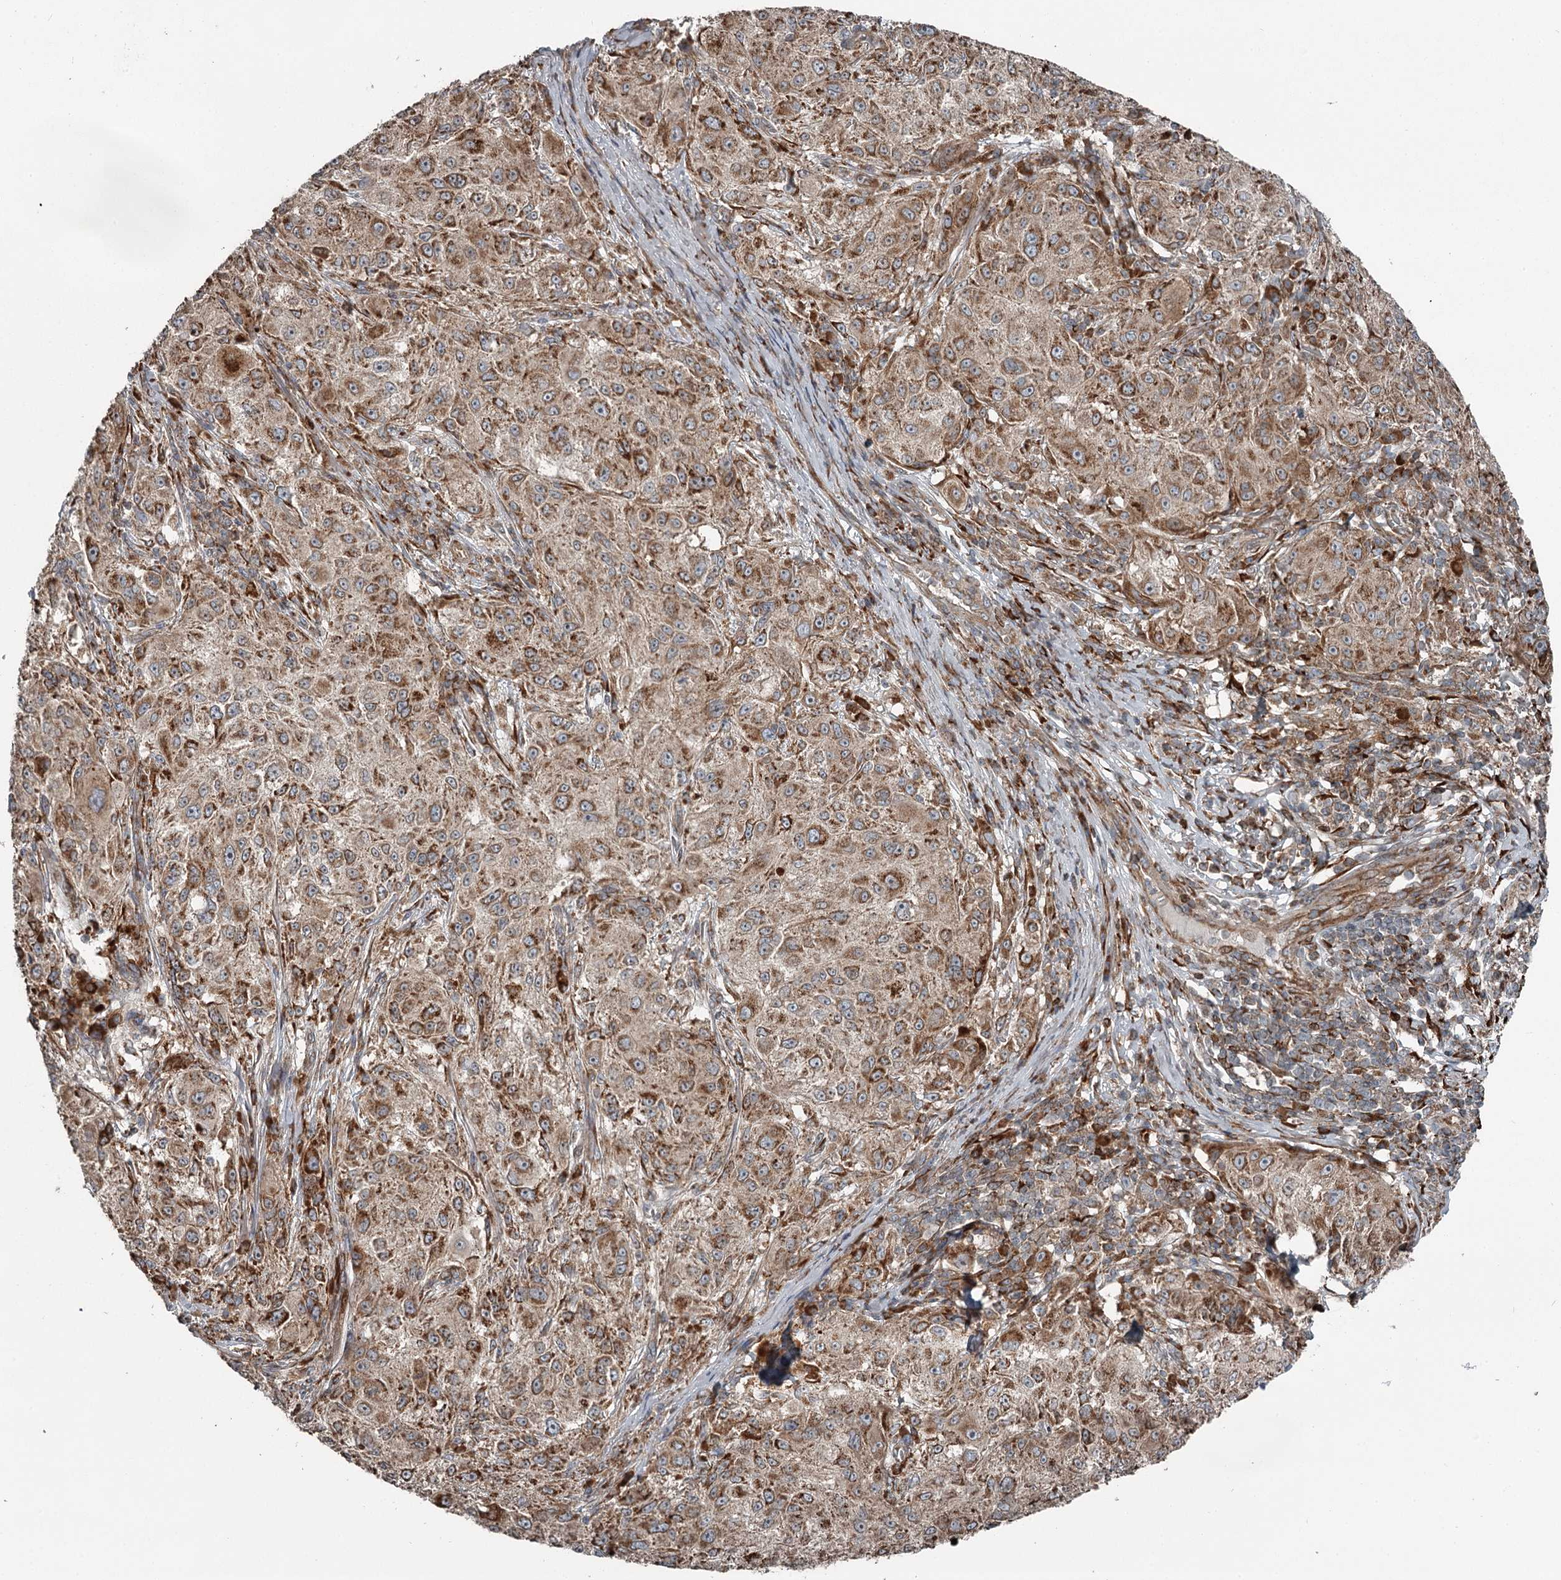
{"staining": {"intensity": "moderate", "quantity": ">75%", "location": "cytoplasmic/membranous"}, "tissue": "melanoma", "cell_type": "Tumor cells", "image_type": "cancer", "snomed": [{"axis": "morphology", "description": "Necrosis, NOS"}, {"axis": "morphology", "description": "Malignant melanoma, NOS"}, {"axis": "topography", "description": "Skin"}], "caption": "Tumor cells reveal medium levels of moderate cytoplasmic/membranous positivity in about >75% of cells in malignant melanoma. (DAB (3,3'-diaminobenzidine) IHC with brightfield microscopy, high magnification).", "gene": "RASSF8", "patient": {"sex": "female", "age": 87}}